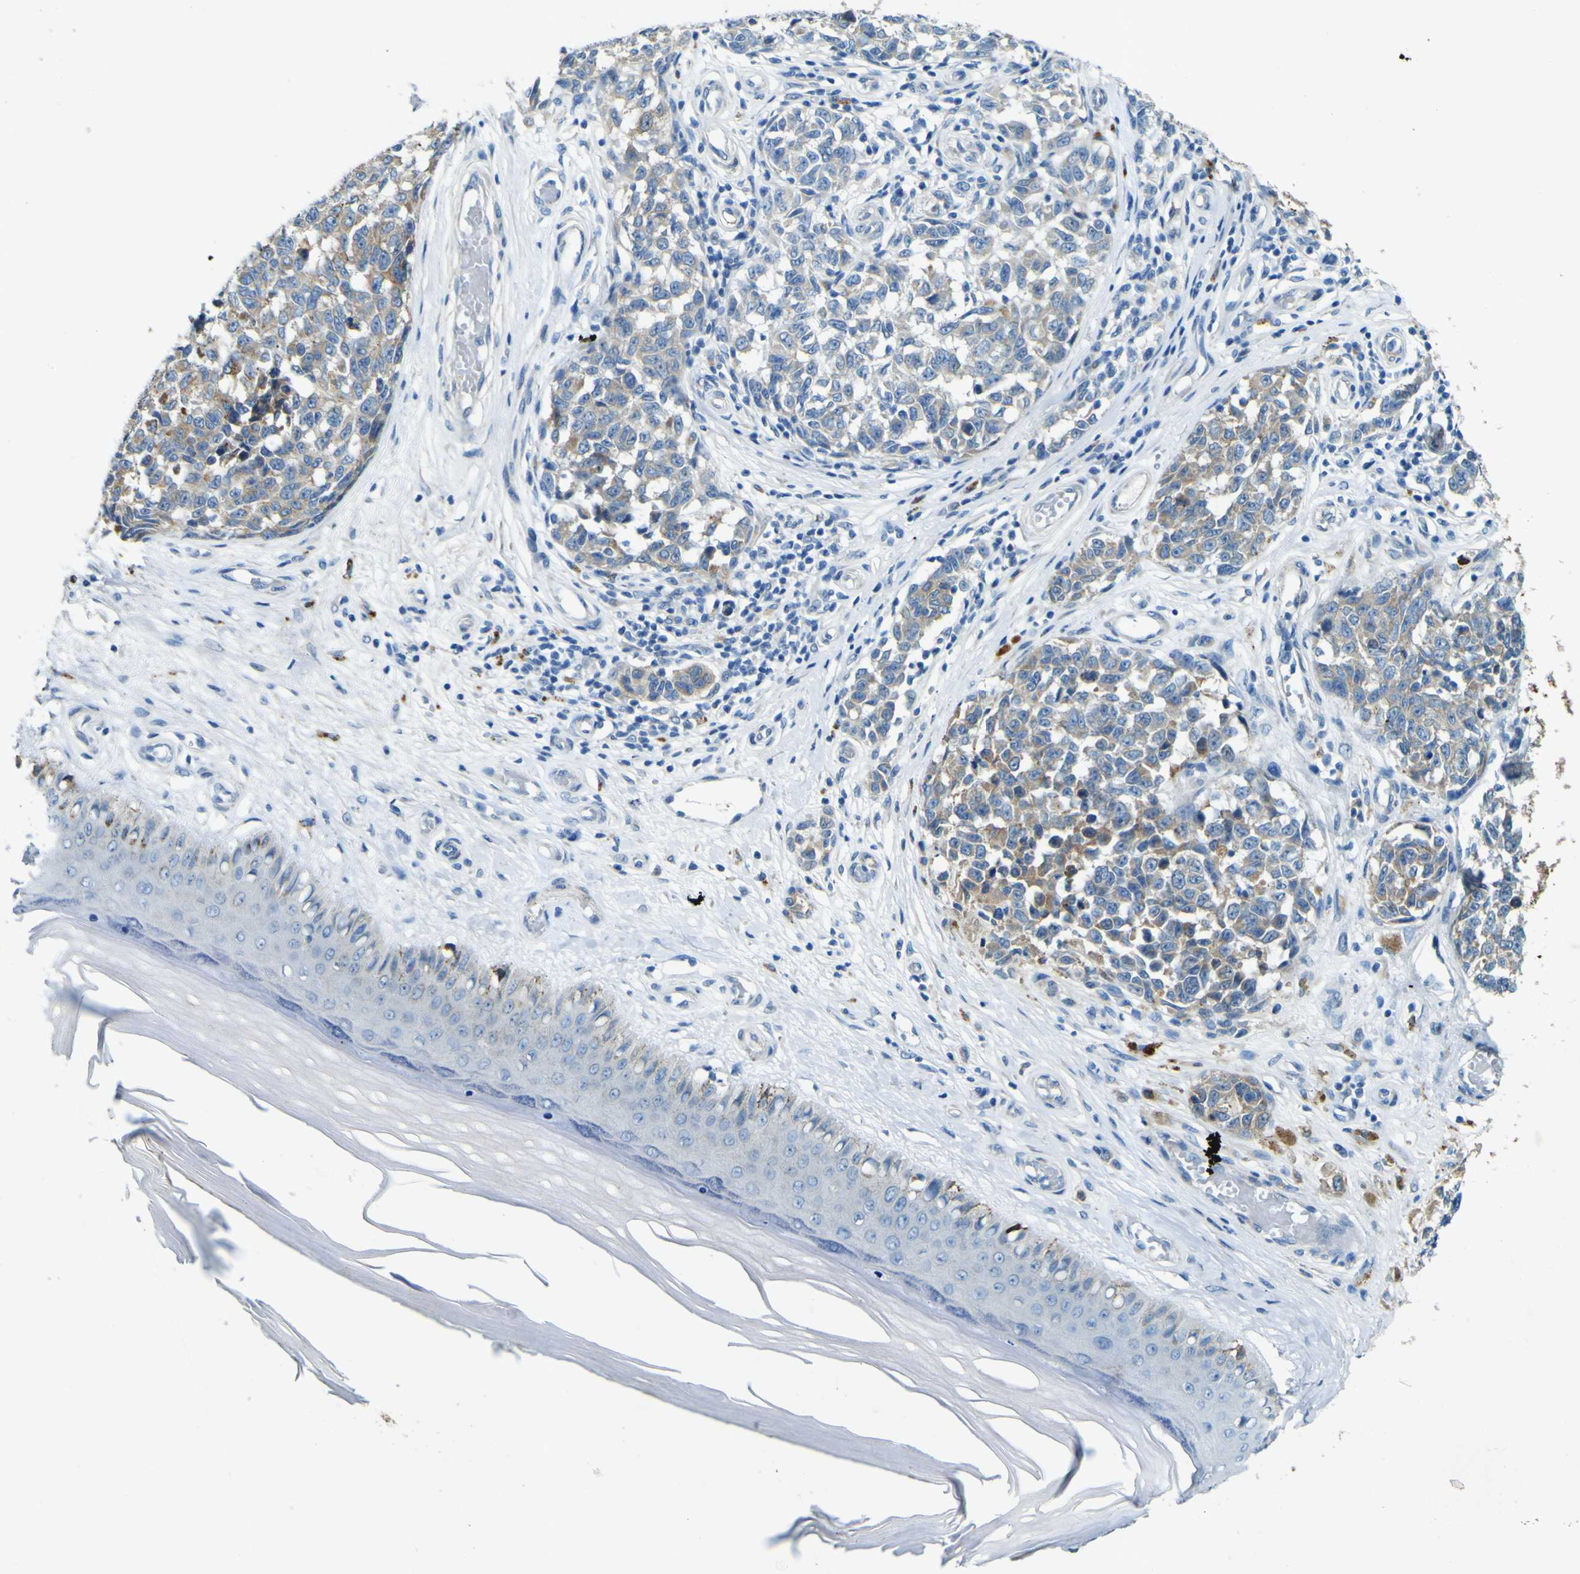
{"staining": {"intensity": "weak", "quantity": "25%-75%", "location": "cytoplasmic/membranous"}, "tissue": "melanoma", "cell_type": "Tumor cells", "image_type": "cancer", "snomed": [{"axis": "morphology", "description": "Malignant melanoma, NOS"}, {"axis": "topography", "description": "Skin"}], "caption": "Human melanoma stained for a protein (brown) exhibits weak cytoplasmic/membranous positive positivity in about 25%-75% of tumor cells.", "gene": "PDE9A", "patient": {"sex": "female", "age": 64}}